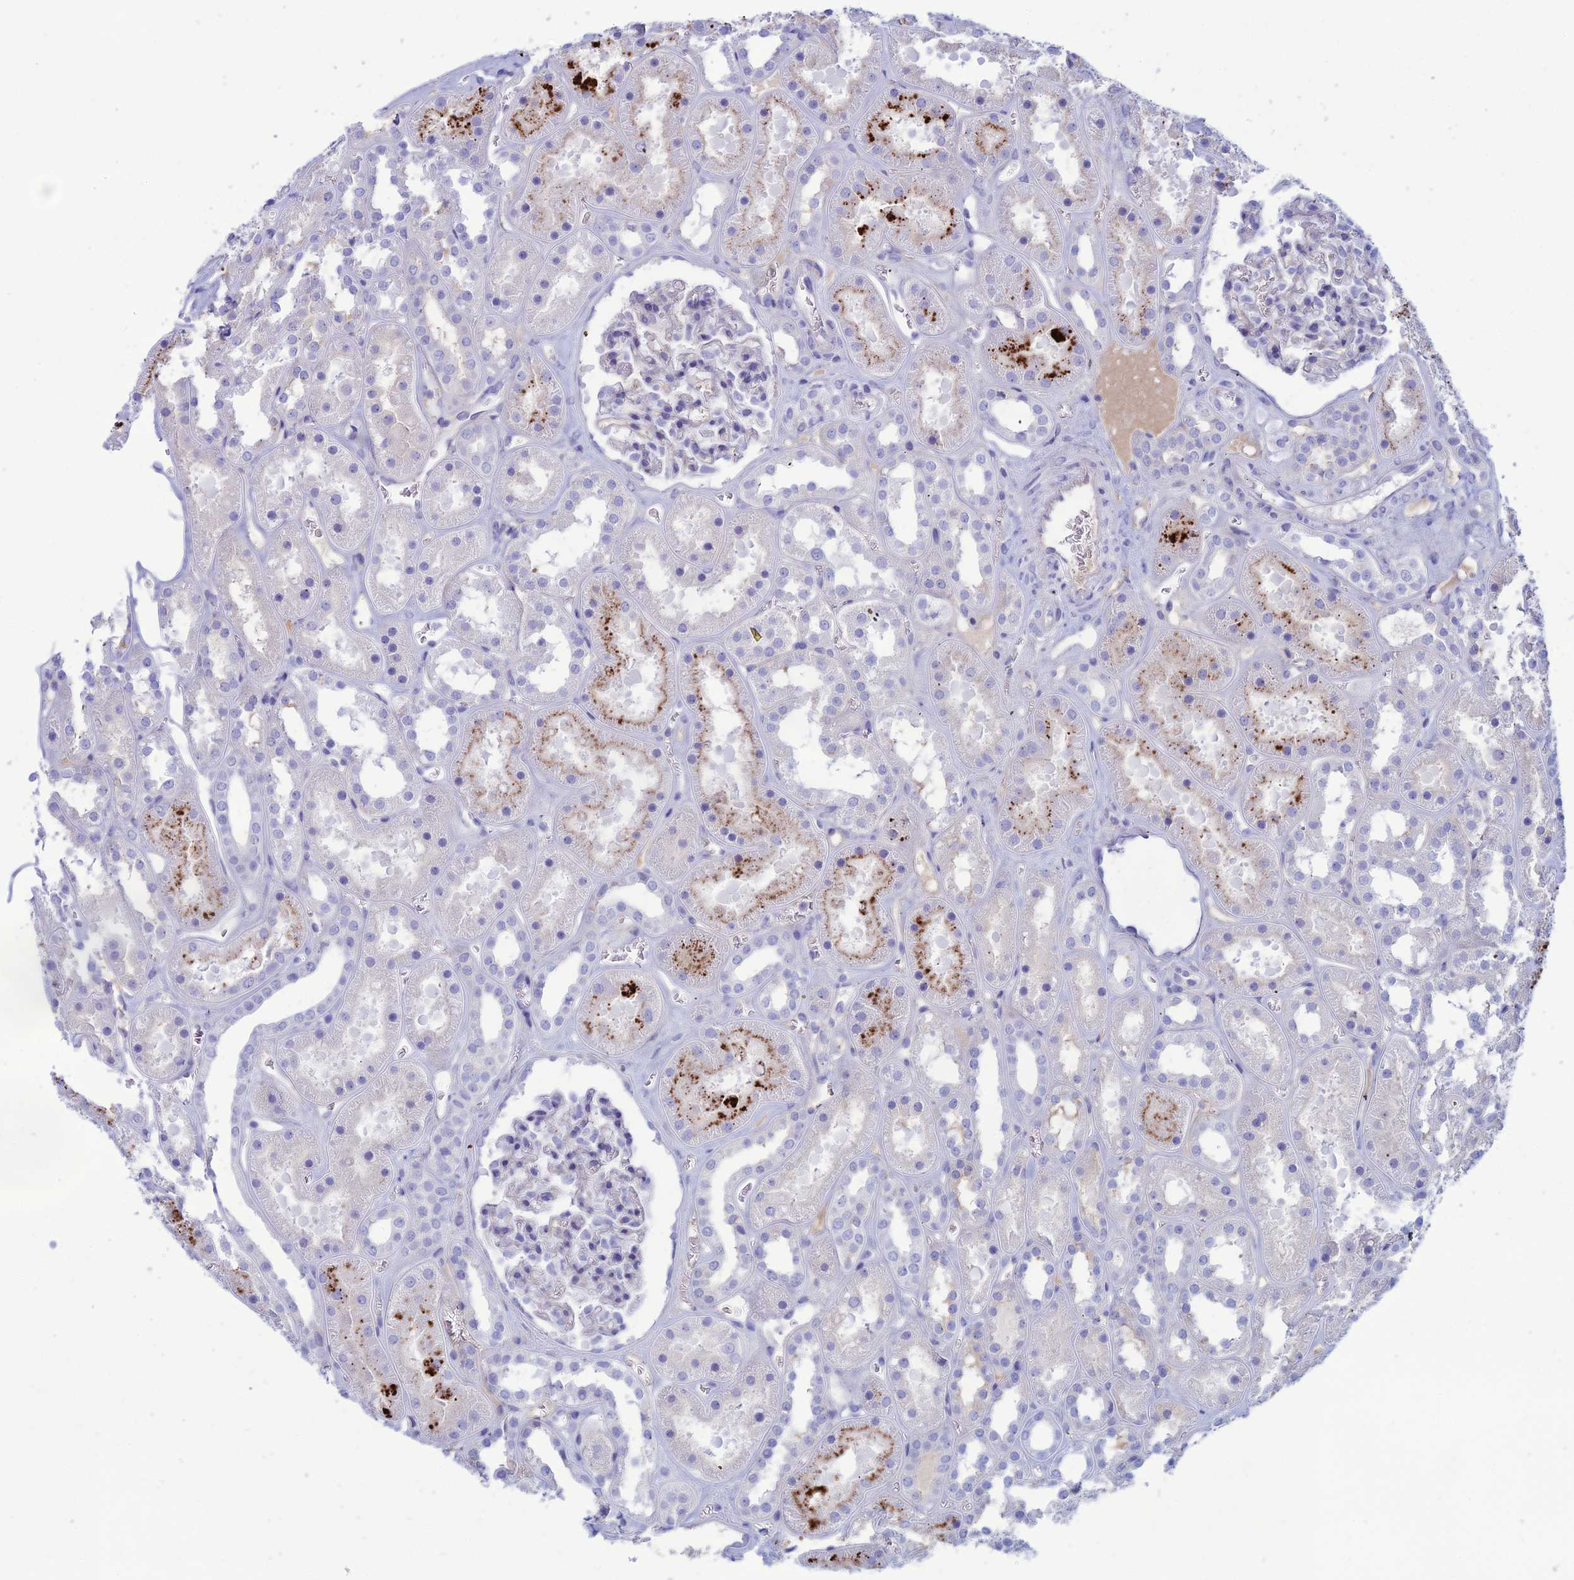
{"staining": {"intensity": "negative", "quantity": "none", "location": "none"}, "tissue": "kidney", "cell_type": "Cells in glomeruli", "image_type": "normal", "snomed": [{"axis": "morphology", "description": "Normal tissue, NOS"}, {"axis": "topography", "description": "Kidney"}], "caption": "Immunohistochemical staining of normal human kidney demonstrates no significant staining in cells in glomeruli.", "gene": "CDC42EP5", "patient": {"sex": "female", "age": 41}}